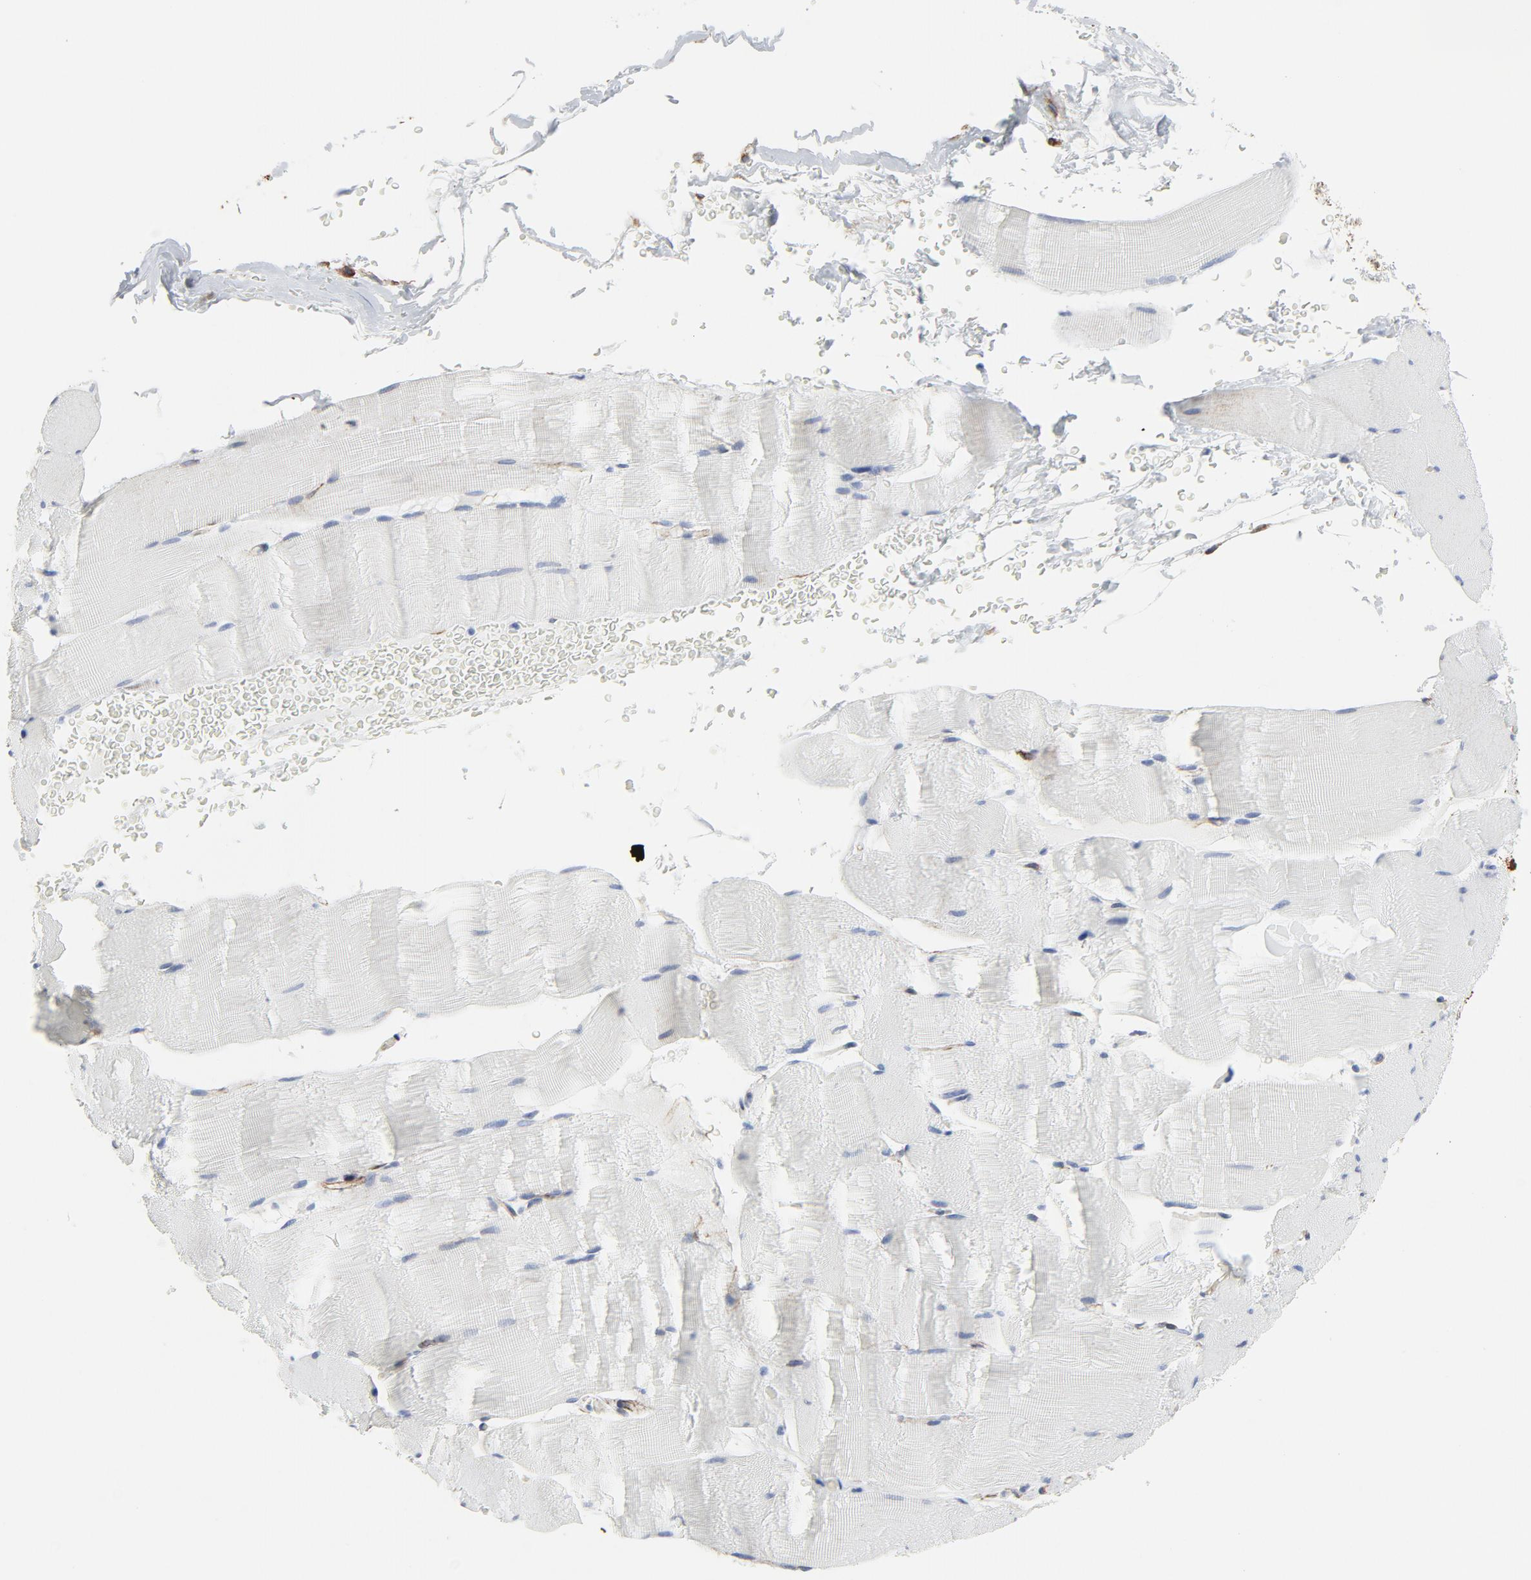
{"staining": {"intensity": "negative", "quantity": "none", "location": "none"}, "tissue": "skeletal muscle", "cell_type": "Myocytes", "image_type": "normal", "snomed": [{"axis": "morphology", "description": "Normal tissue, NOS"}, {"axis": "topography", "description": "Skeletal muscle"}], "caption": "Myocytes are negative for protein expression in normal human skeletal muscle. The staining was performed using DAB (3,3'-diaminobenzidine) to visualize the protein expression in brown, while the nuclei were stained in blue with hematoxylin (Magnification: 20x).", "gene": "TUBB1", "patient": {"sex": "male", "age": 62}}